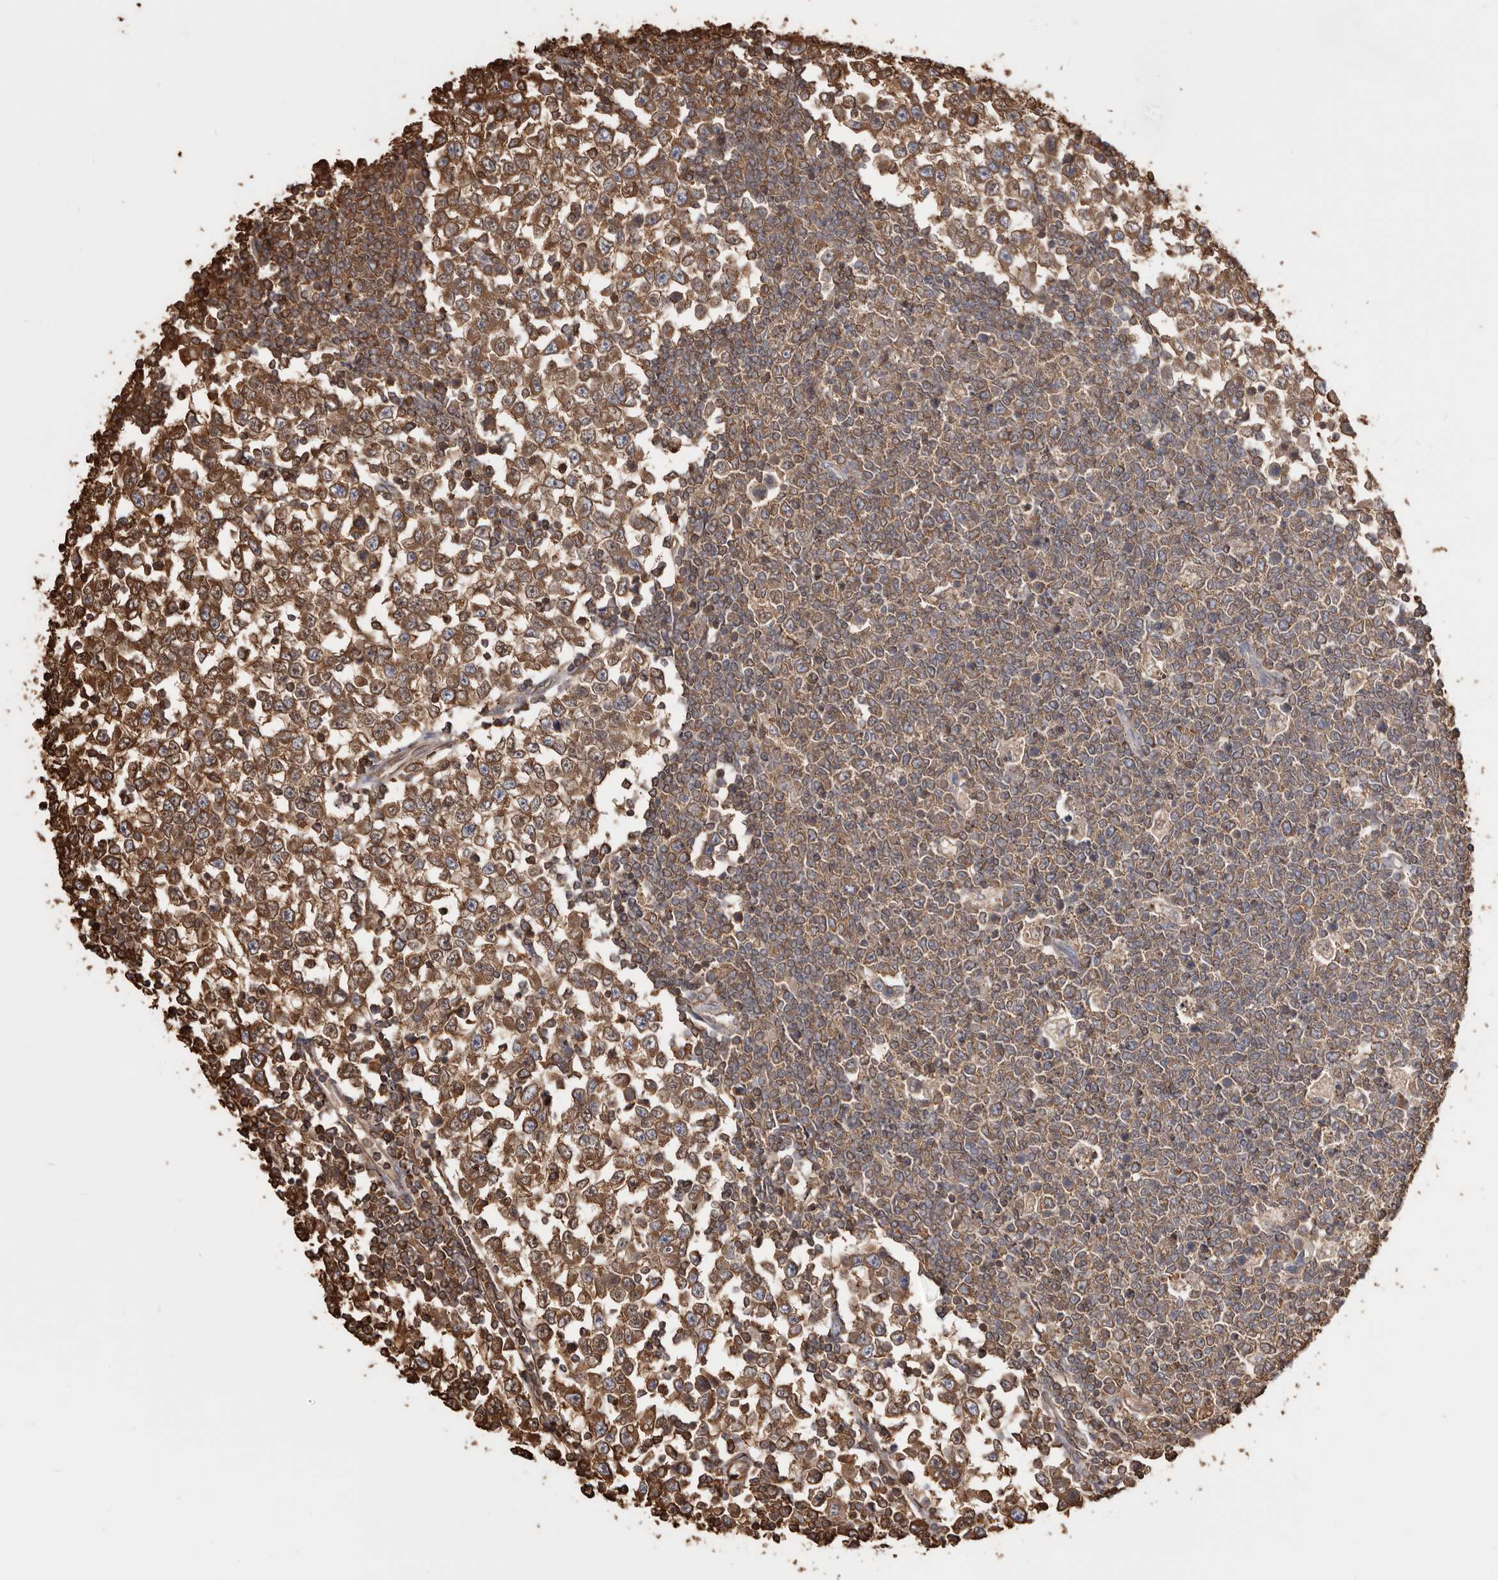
{"staining": {"intensity": "moderate", "quantity": ">75%", "location": "cytoplasmic/membranous"}, "tissue": "testis cancer", "cell_type": "Tumor cells", "image_type": "cancer", "snomed": [{"axis": "morphology", "description": "Seminoma, NOS"}, {"axis": "topography", "description": "Testis"}], "caption": "This photomicrograph shows IHC staining of human testis seminoma, with medium moderate cytoplasmic/membranous positivity in approximately >75% of tumor cells.", "gene": "PKM", "patient": {"sex": "male", "age": 65}}